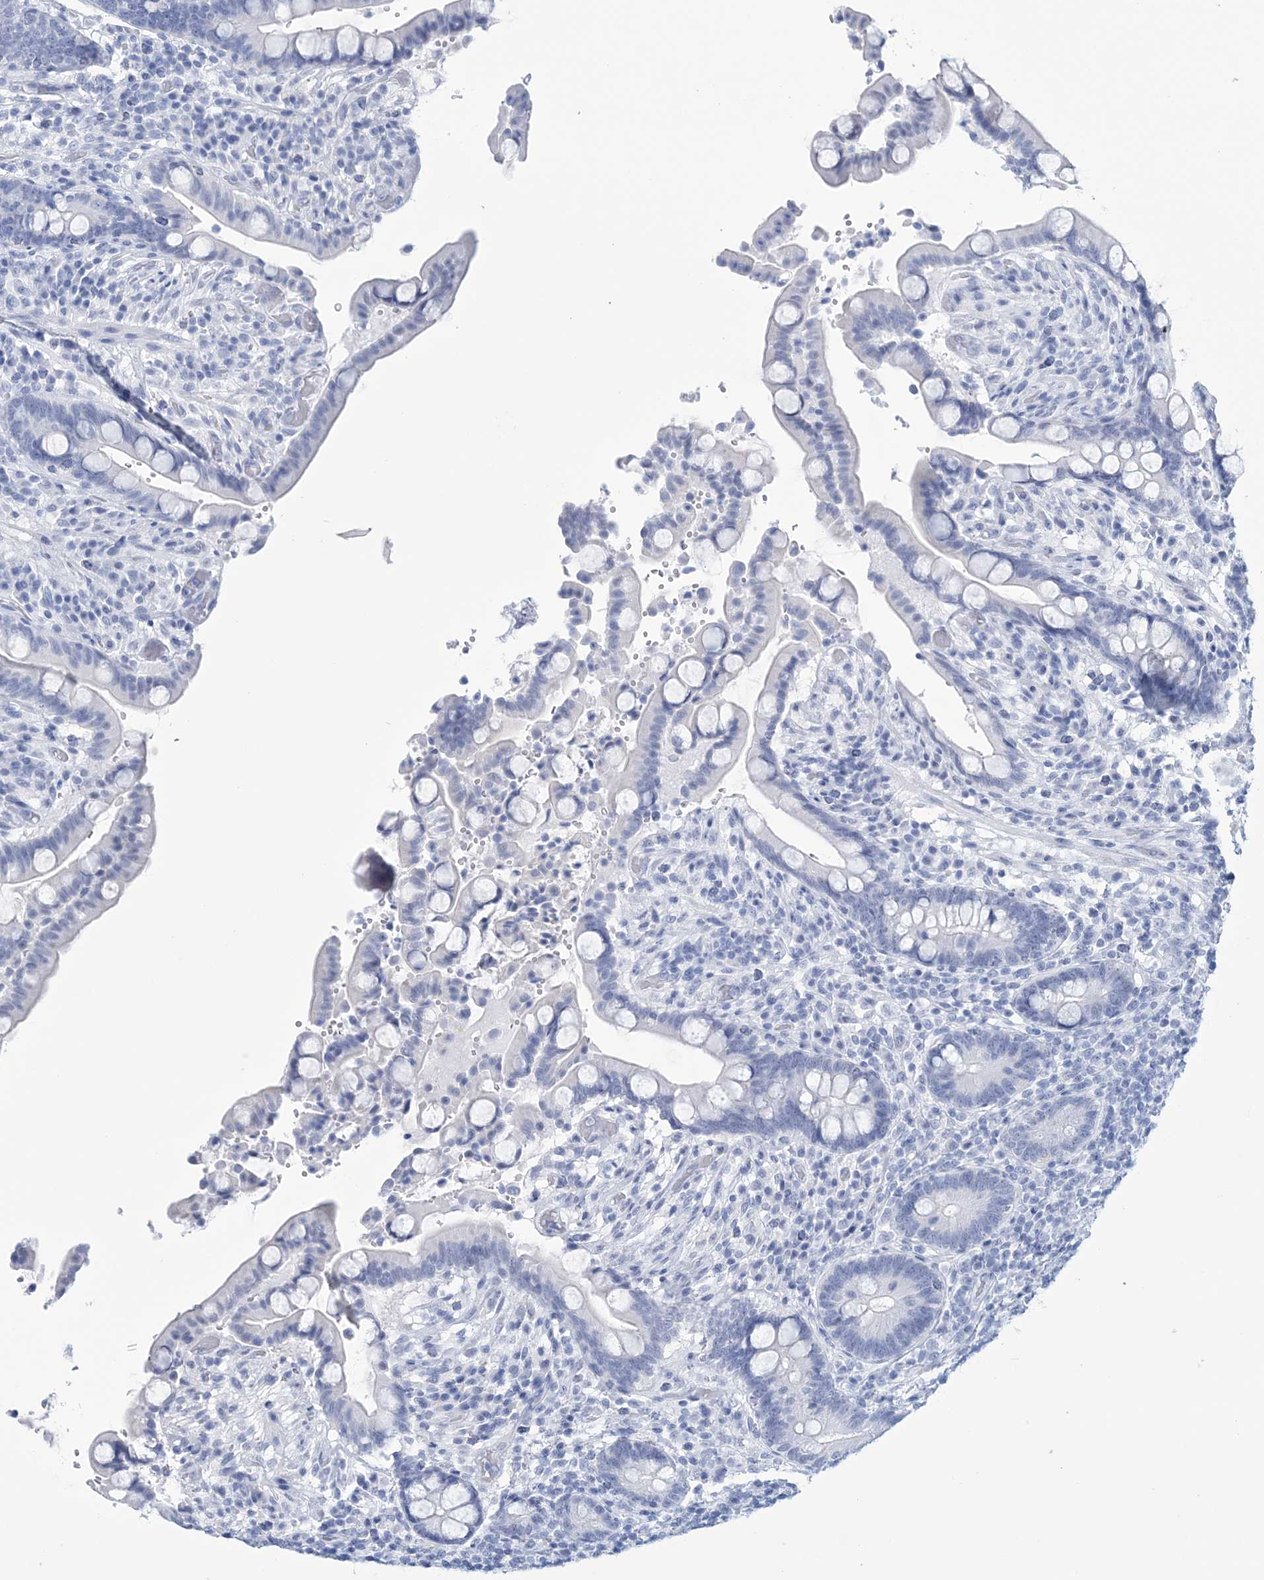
{"staining": {"intensity": "negative", "quantity": "none", "location": "none"}, "tissue": "colon", "cell_type": "Endothelial cells", "image_type": "normal", "snomed": [{"axis": "morphology", "description": "Normal tissue, NOS"}, {"axis": "topography", "description": "Colon"}], "caption": "There is no significant staining in endothelial cells of colon. The staining is performed using DAB brown chromogen with nuclei counter-stained in using hematoxylin.", "gene": "DPCD", "patient": {"sex": "male", "age": 73}}